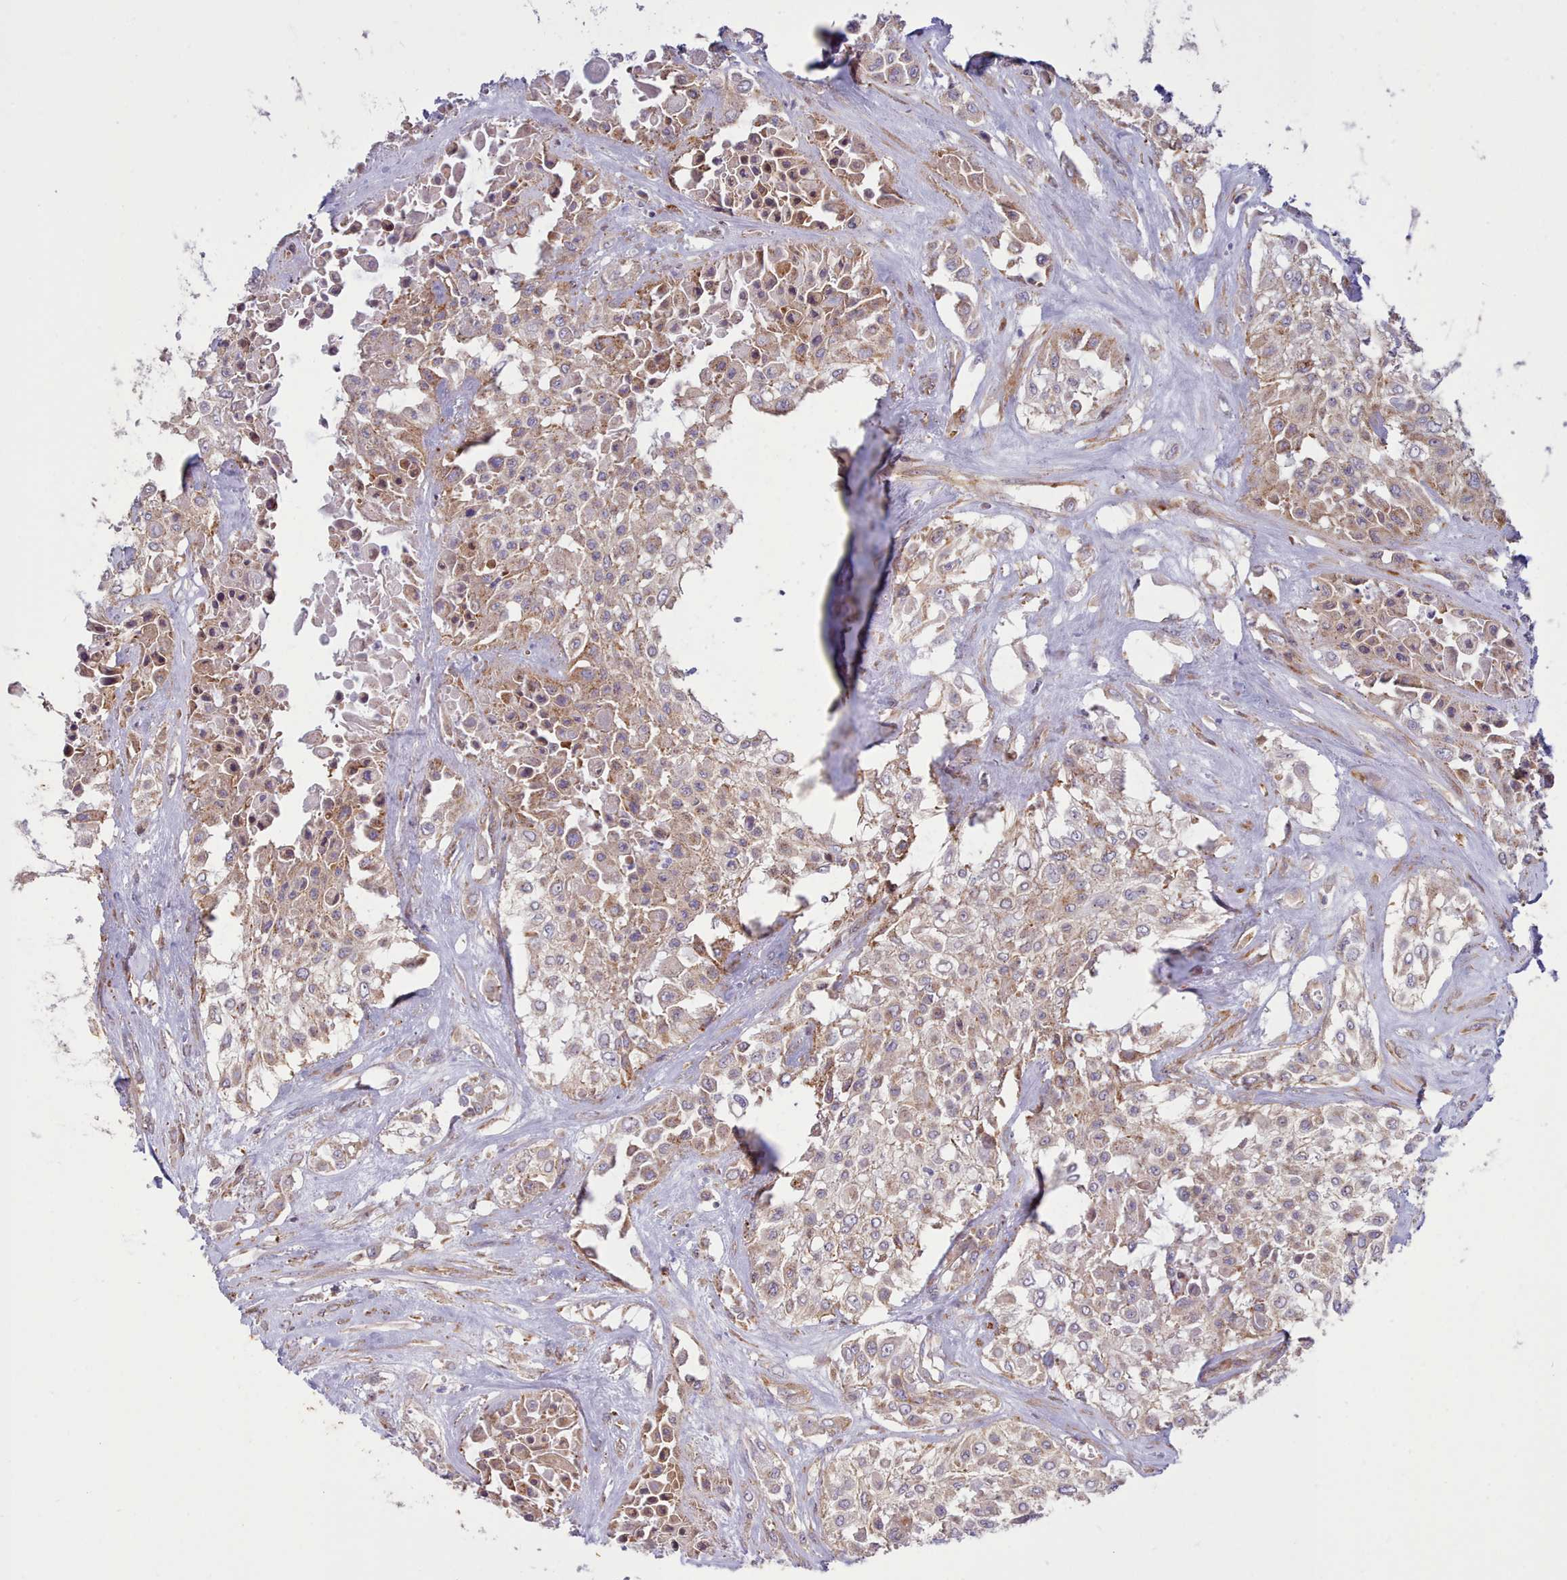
{"staining": {"intensity": "moderate", "quantity": "25%-75%", "location": "cytoplasmic/membranous"}, "tissue": "urothelial cancer", "cell_type": "Tumor cells", "image_type": "cancer", "snomed": [{"axis": "morphology", "description": "Urothelial carcinoma, High grade"}, {"axis": "topography", "description": "Urinary bladder"}], "caption": "DAB immunohistochemical staining of urothelial cancer demonstrates moderate cytoplasmic/membranous protein positivity in about 25%-75% of tumor cells.", "gene": "MRPL21", "patient": {"sex": "male", "age": 67}}